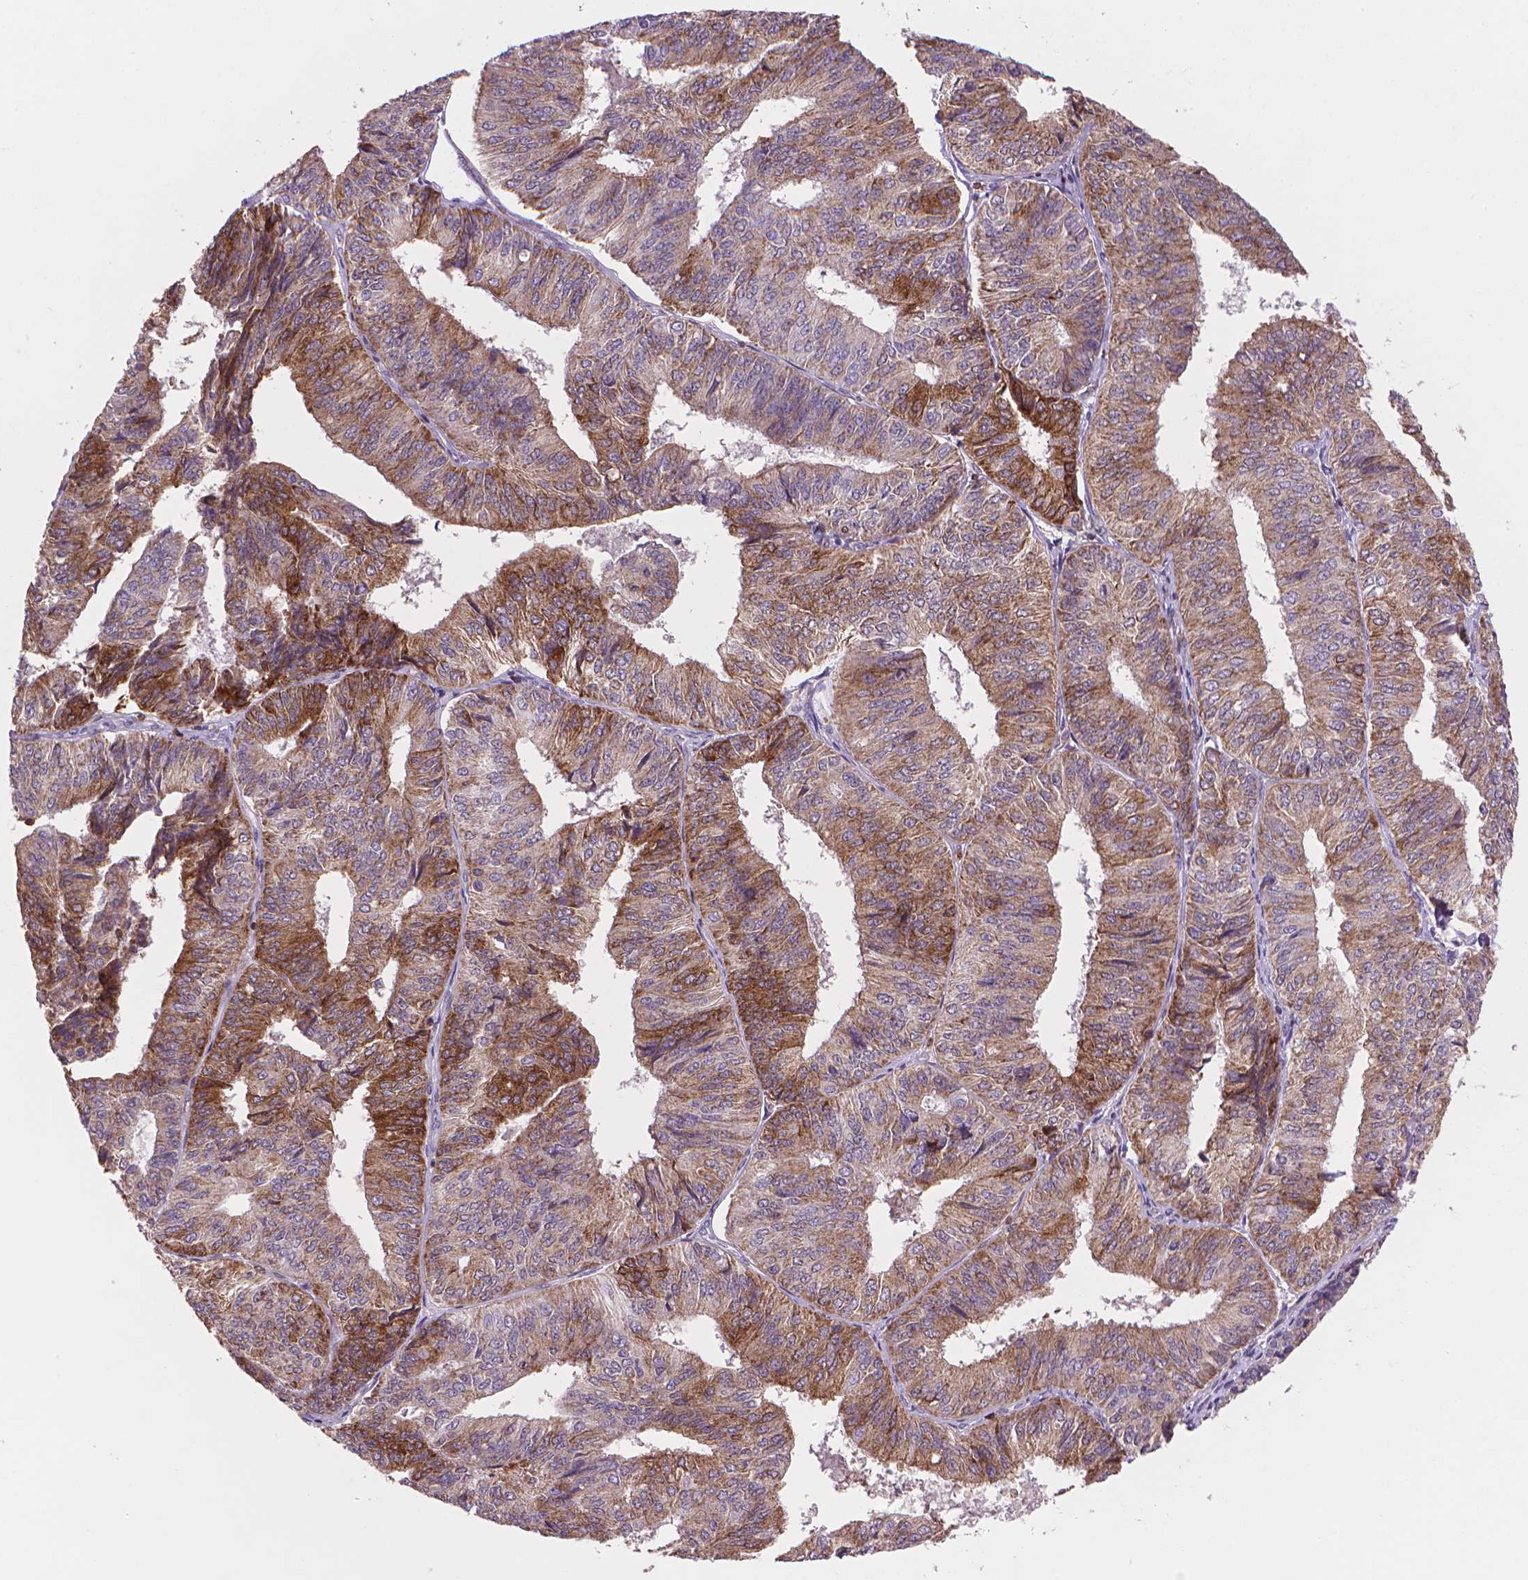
{"staining": {"intensity": "moderate", "quantity": ">75%", "location": "cytoplasmic/membranous"}, "tissue": "endometrial cancer", "cell_type": "Tumor cells", "image_type": "cancer", "snomed": [{"axis": "morphology", "description": "Adenocarcinoma, NOS"}, {"axis": "topography", "description": "Endometrium"}], "caption": "IHC of human endometrial cancer shows medium levels of moderate cytoplasmic/membranous staining in about >75% of tumor cells. (IHC, brightfield microscopy, high magnification).", "gene": "BCL2", "patient": {"sex": "female", "age": 58}}